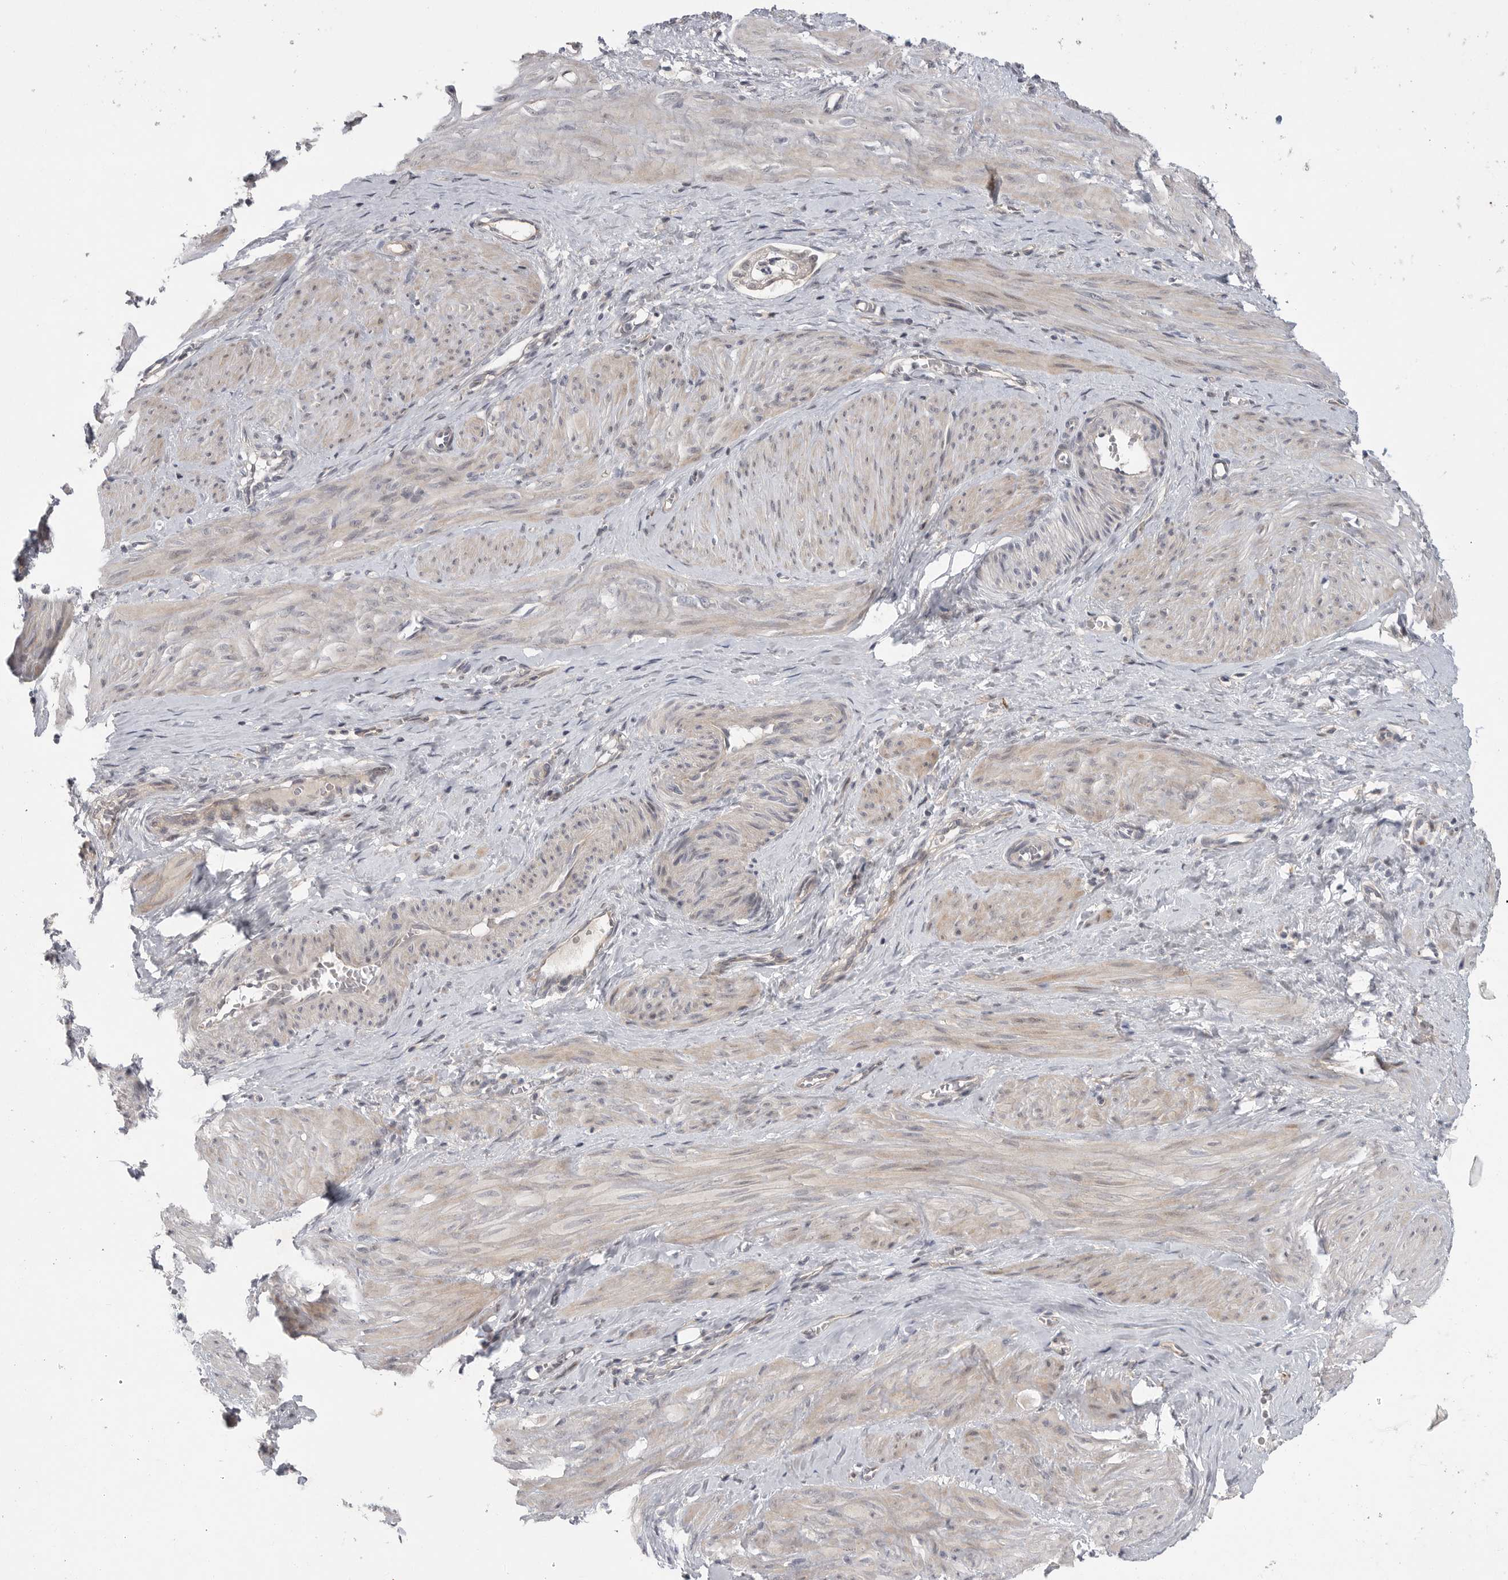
{"staining": {"intensity": "weak", "quantity": "25%-75%", "location": "cytoplasmic/membranous"}, "tissue": "smooth muscle", "cell_type": "Smooth muscle cells", "image_type": "normal", "snomed": [{"axis": "morphology", "description": "Normal tissue, NOS"}, {"axis": "topography", "description": "Endometrium"}], "caption": "A high-resolution histopathology image shows immunohistochemistry staining of unremarkable smooth muscle, which demonstrates weak cytoplasmic/membranous staining in approximately 25%-75% of smooth muscle cells. The staining was performed using DAB, with brown indicating positive protein expression. Nuclei are stained blue with hematoxylin.", "gene": "FBXO43", "patient": {"sex": "female", "age": 33}}